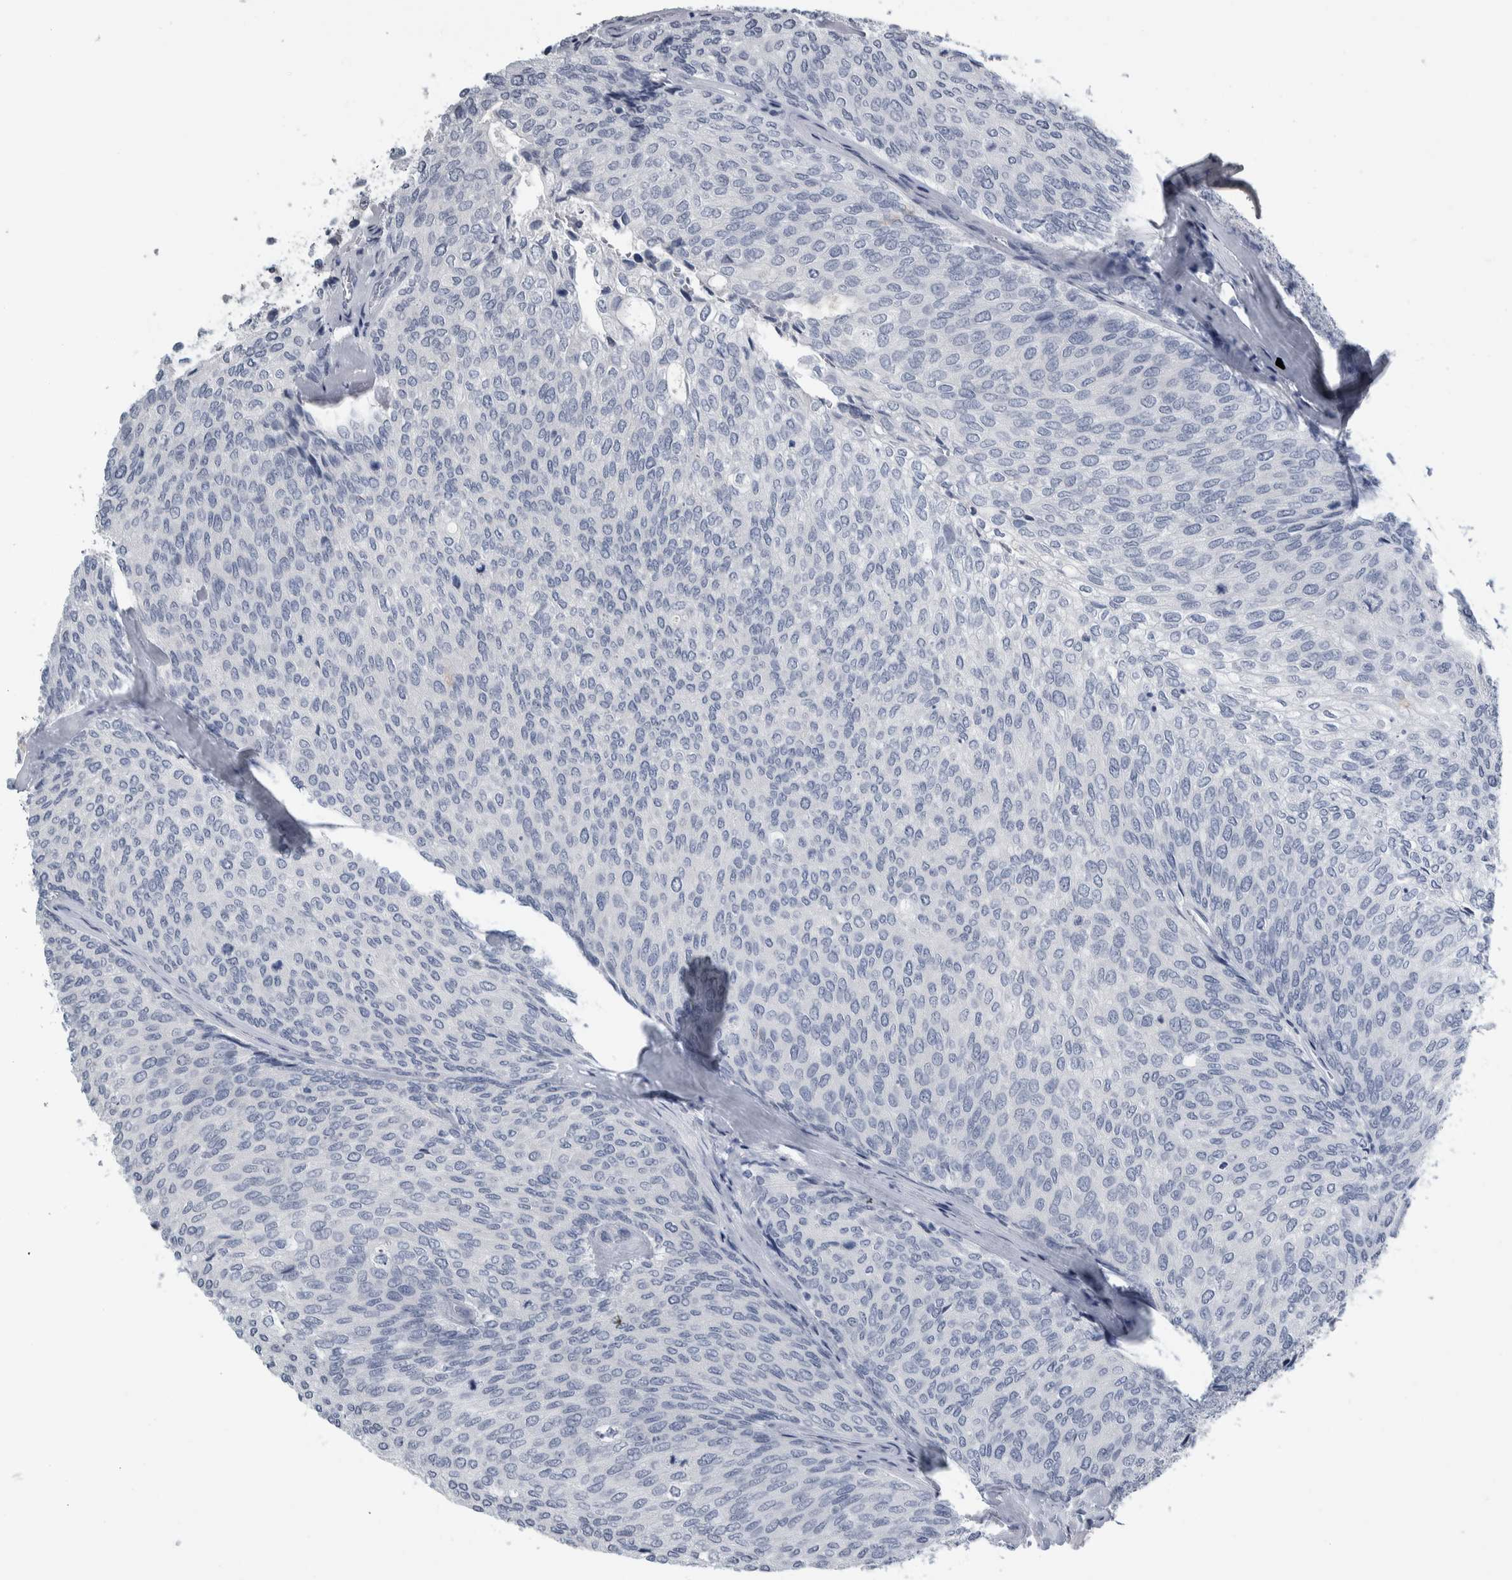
{"staining": {"intensity": "negative", "quantity": "none", "location": "none"}, "tissue": "urothelial cancer", "cell_type": "Tumor cells", "image_type": "cancer", "snomed": [{"axis": "morphology", "description": "Urothelial carcinoma, Low grade"}, {"axis": "topography", "description": "Urinary bladder"}], "caption": "Tumor cells are negative for protein expression in human urothelial cancer.", "gene": "CDH17", "patient": {"sex": "female", "age": 79}}